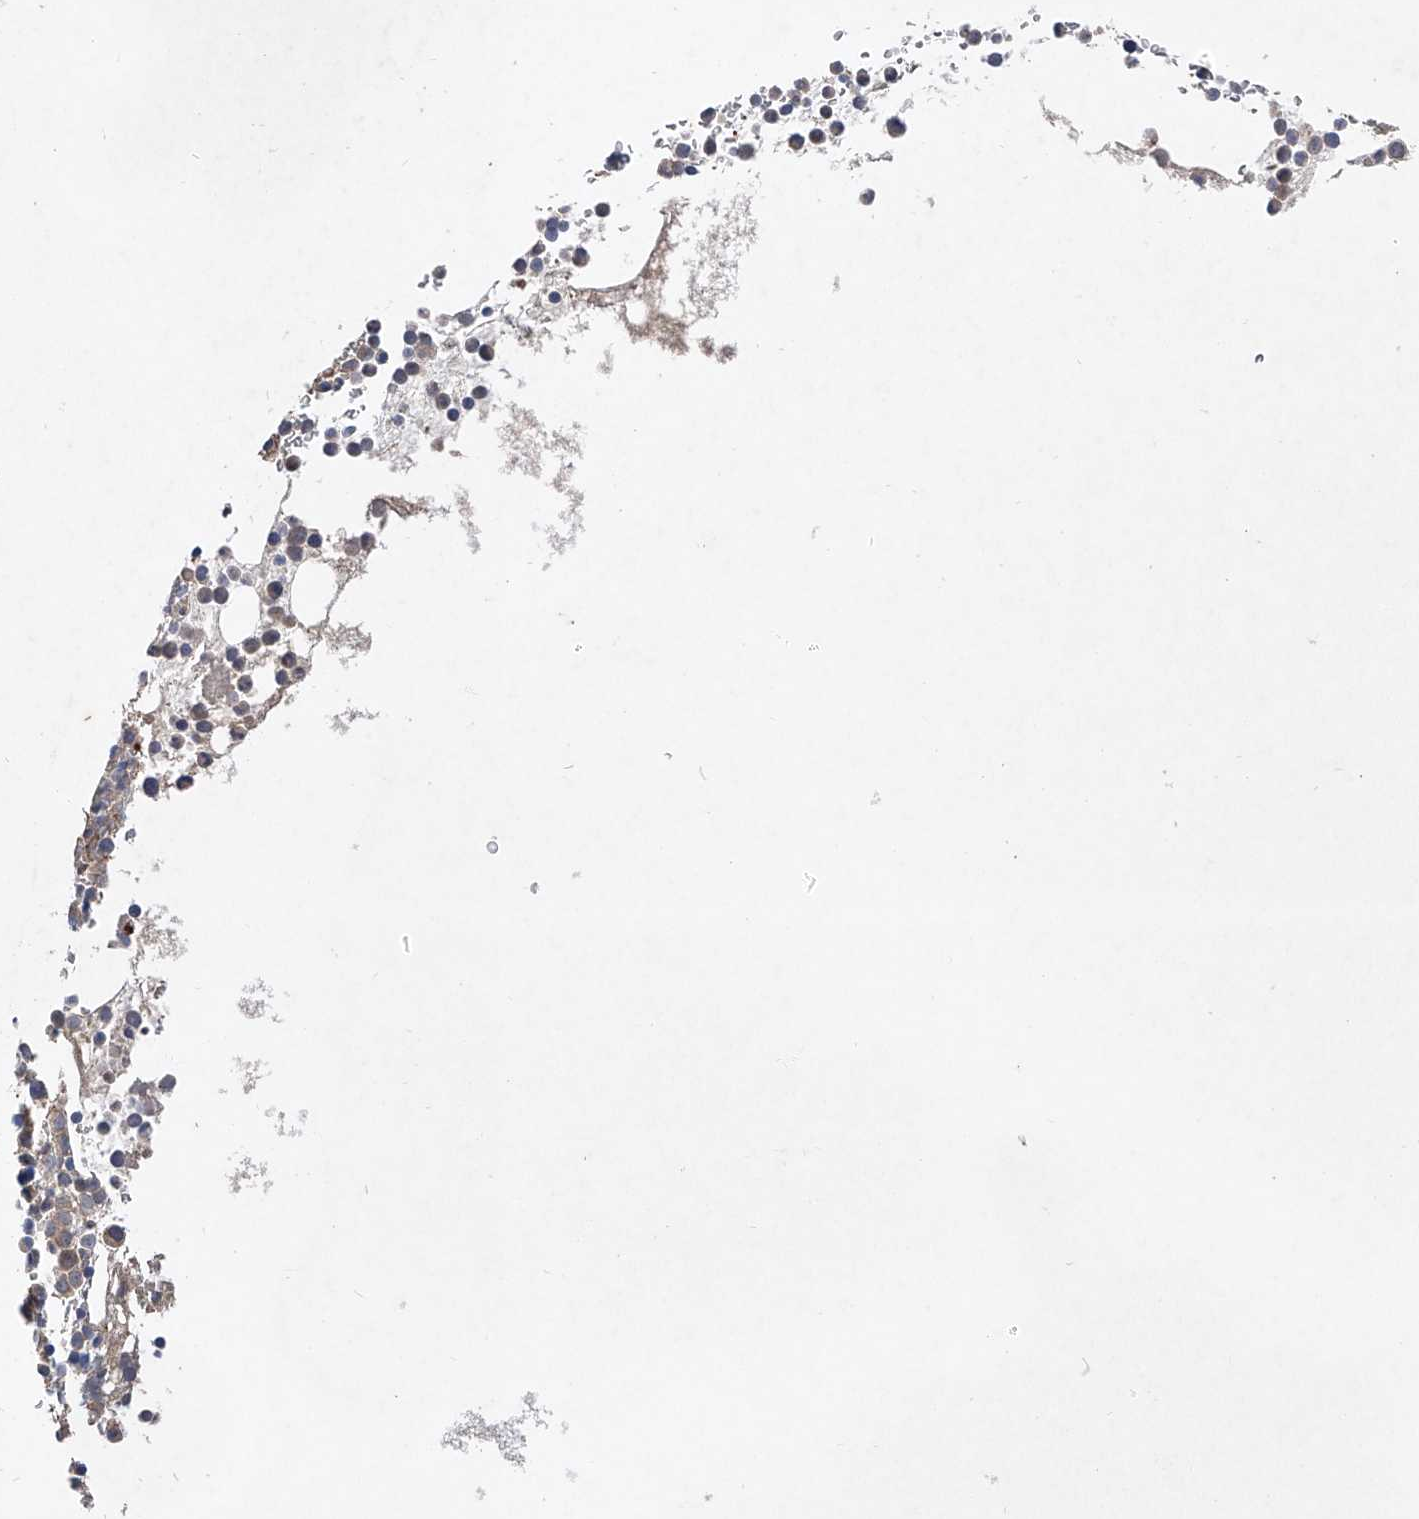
{"staining": {"intensity": "moderate", "quantity": "<25%", "location": "cytoplasmic/membranous"}, "tissue": "bone marrow", "cell_type": "Hematopoietic cells", "image_type": "normal", "snomed": [{"axis": "morphology", "description": "Normal tissue, NOS"}, {"axis": "topography", "description": "Bone marrow"}], "caption": "Immunohistochemical staining of benign human bone marrow displays low levels of moderate cytoplasmic/membranous expression in about <25% of hematopoietic cells. The staining was performed using DAB (3,3'-diaminobenzidine), with brown indicating positive protein expression. Nuclei are stained blue with hematoxylin.", "gene": "FAM135A", "patient": {"sex": "female", "age": 78}}